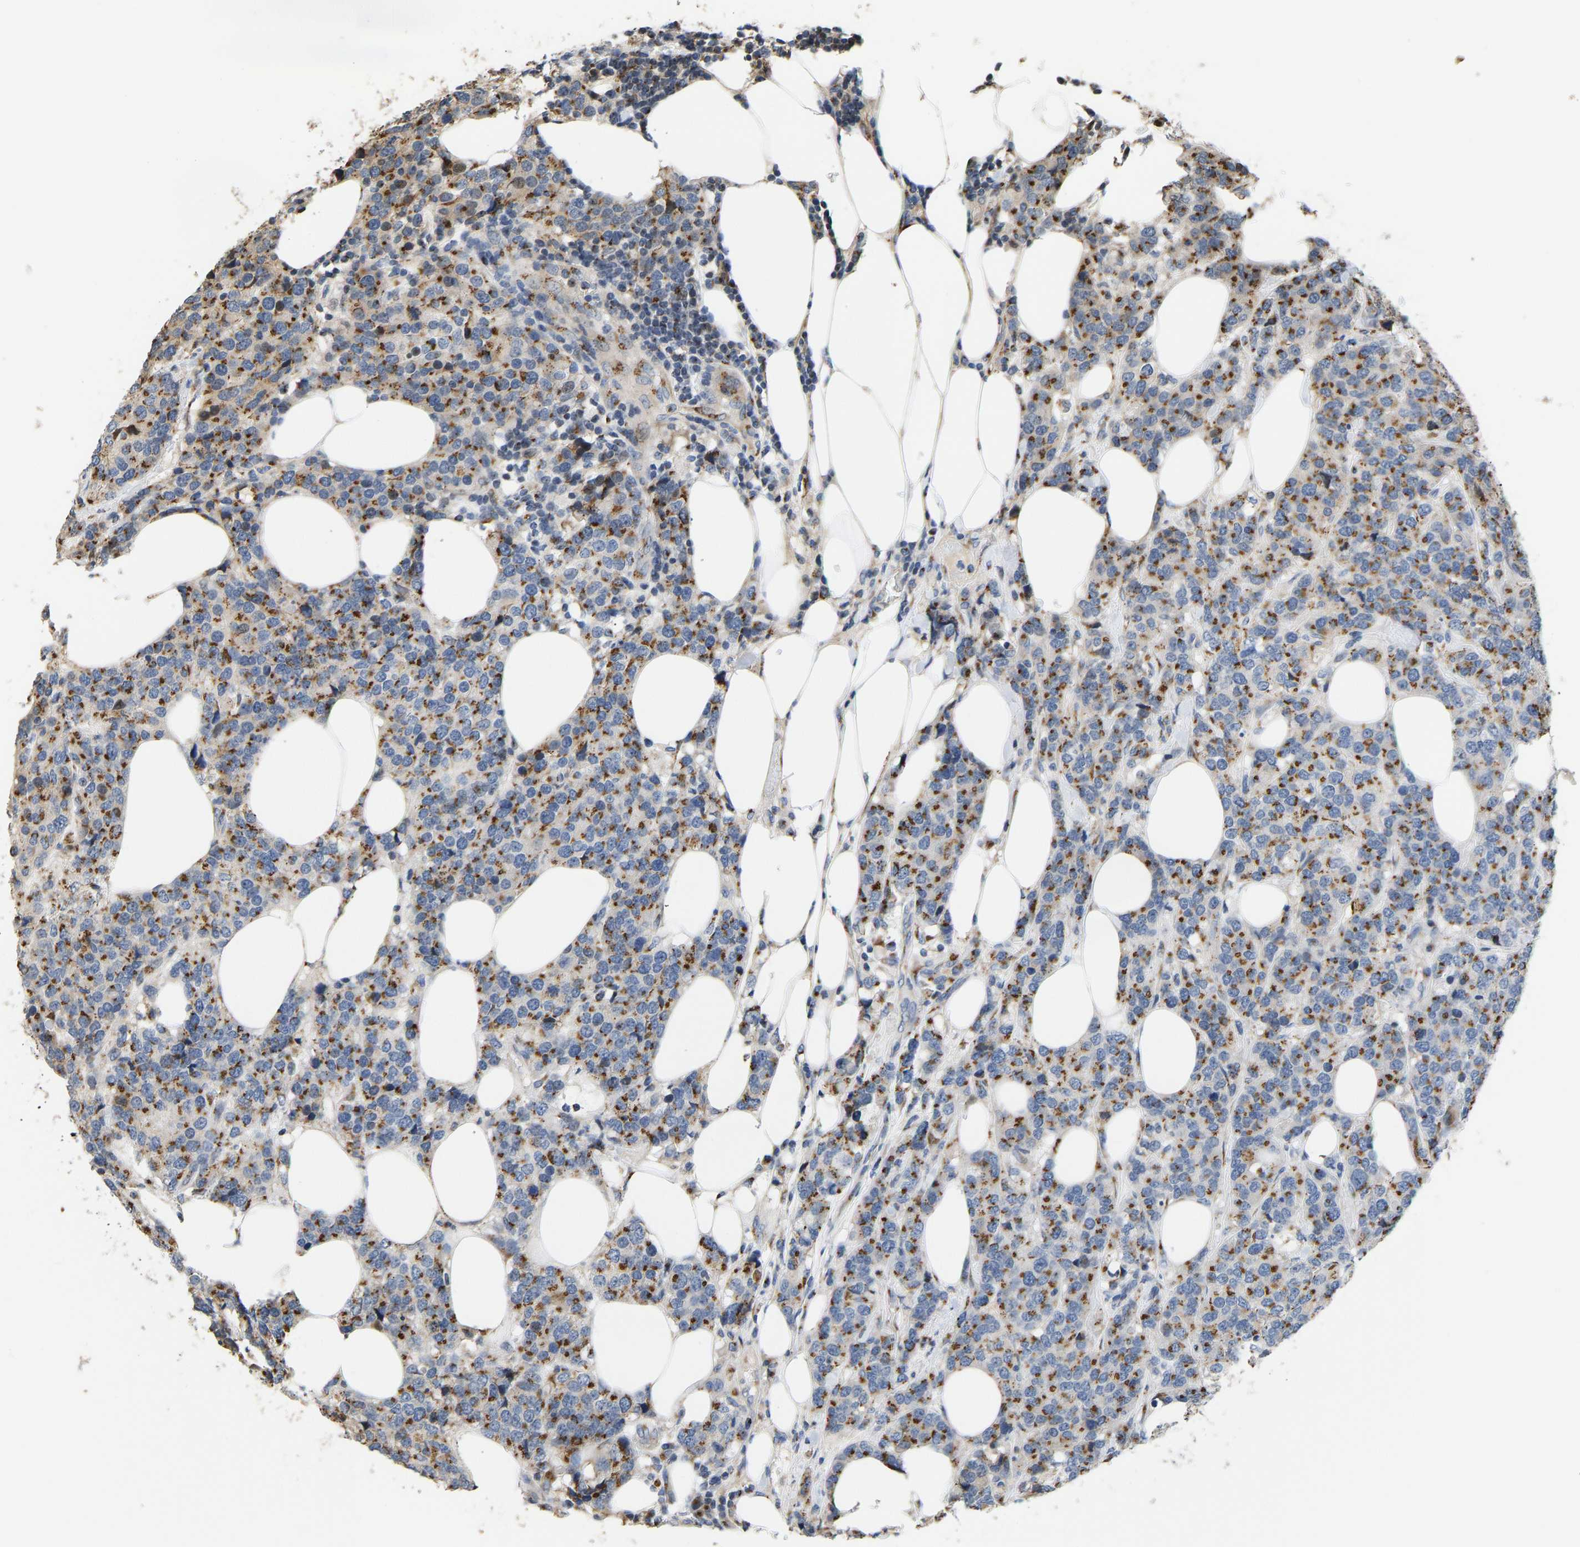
{"staining": {"intensity": "strong", "quantity": ">75%", "location": "cytoplasmic/membranous"}, "tissue": "breast cancer", "cell_type": "Tumor cells", "image_type": "cancer", "snomed": [{"axis": "morphology", "description": "Lobular carcinoma"}, {"axis": "topography", "description": "Breast"}], "caption": "Strong cytoplasmic/membranous protein positivity is seen in about >75% of tumor cells in breast cancer (lobular carcinoma).", "gene": "YIPF4", "patient": {"sex": "female", "age": 59}}